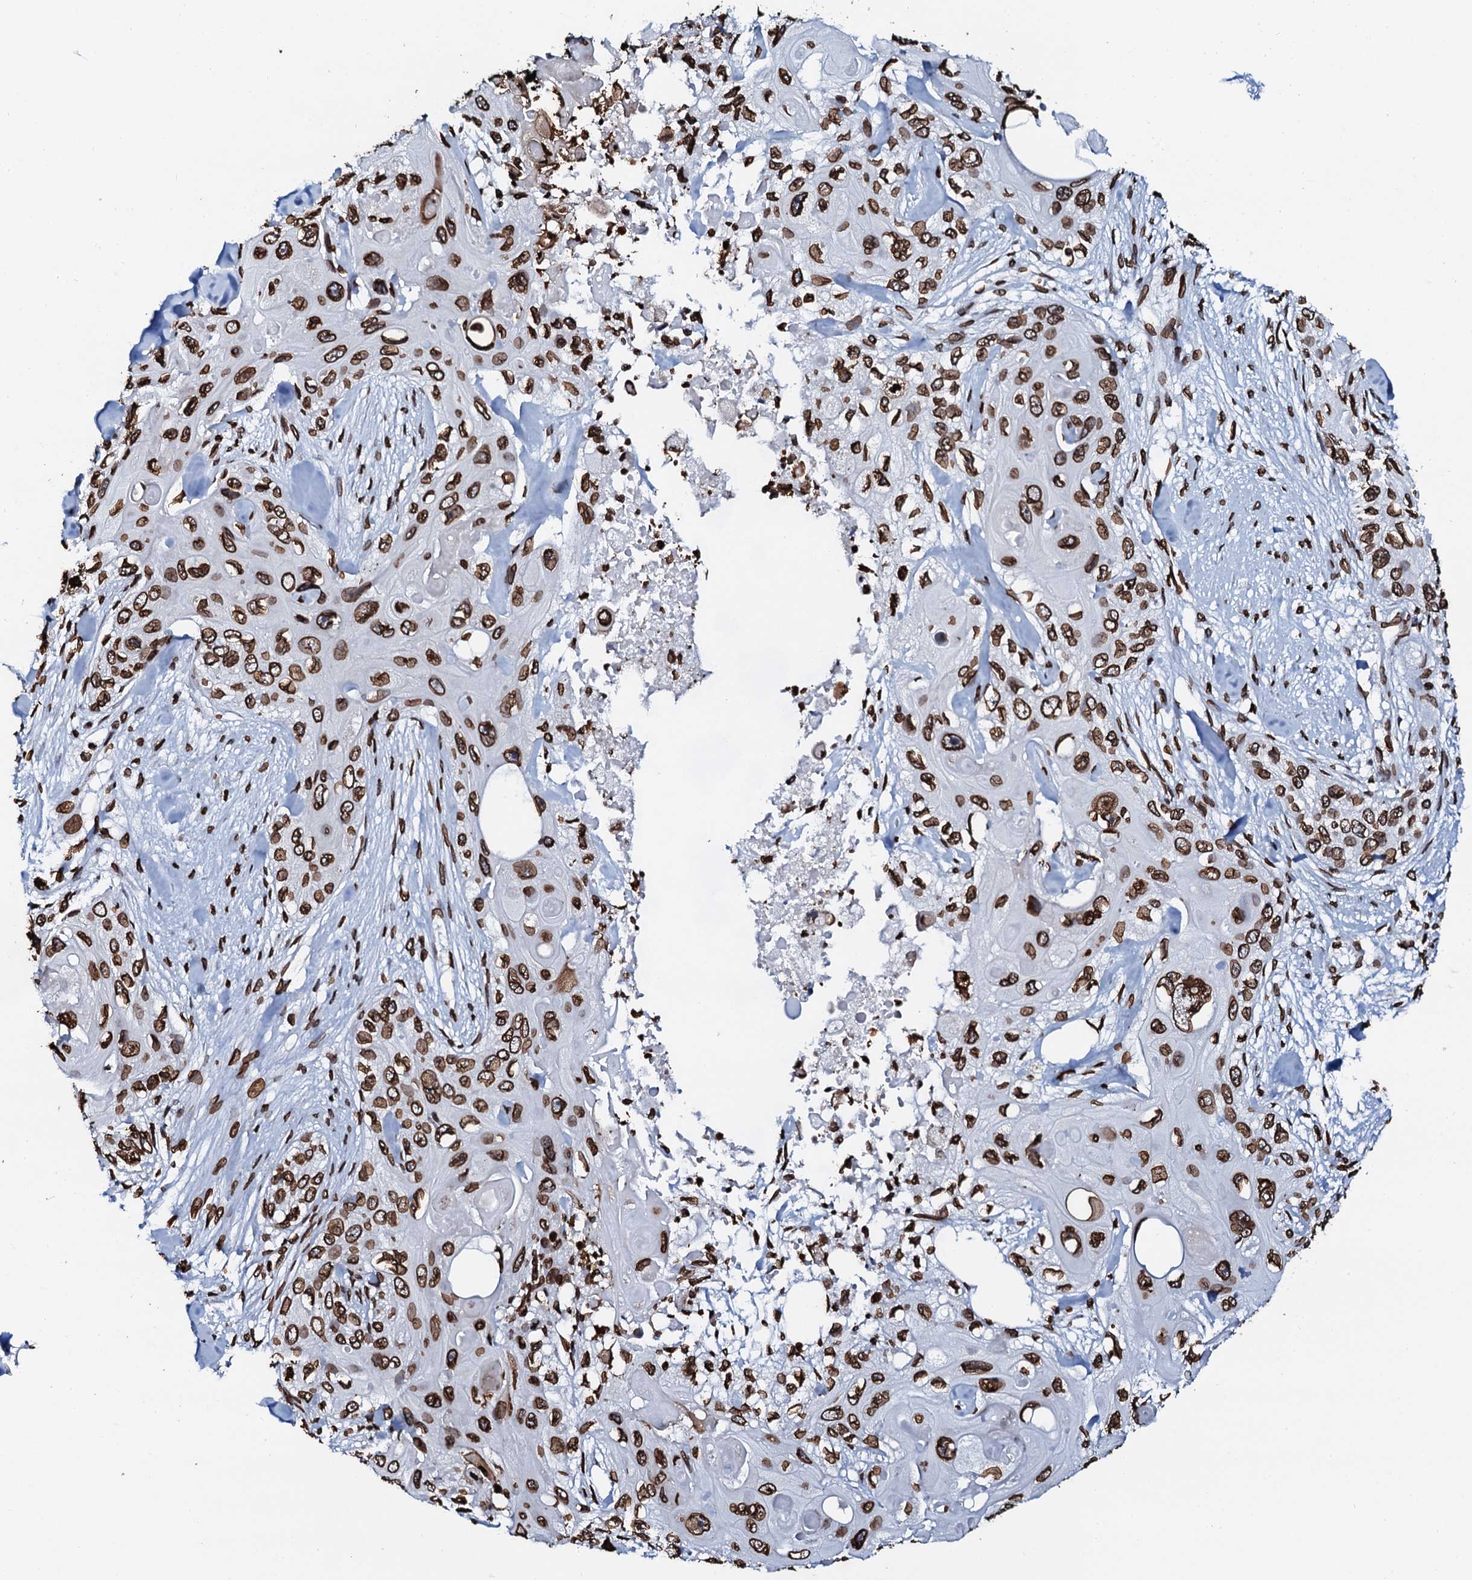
{"staining": {"intensity": "strong", "quantity": ">75%", "location": "nuclear"}, "tissue": "skin cancer", "cell_type": "Tumor cells", "image_type": "cancer", "snomed": [{"axis": "morphology", "description": "Normal tissue, NOS"}, {"axis": "morphology", "description": "Squamous cell carcinoma, NOS"}, {"axis": "topography", "description": "Skin"}], "caption": "Skin cancer (squamous cell carcinoma) stained for a protein (brown) reveals strong nuclear positive positivity in about >75% of tumor cells.", "gene": "KATNAL2", "patient": {"sex": "male", "age": 72}}